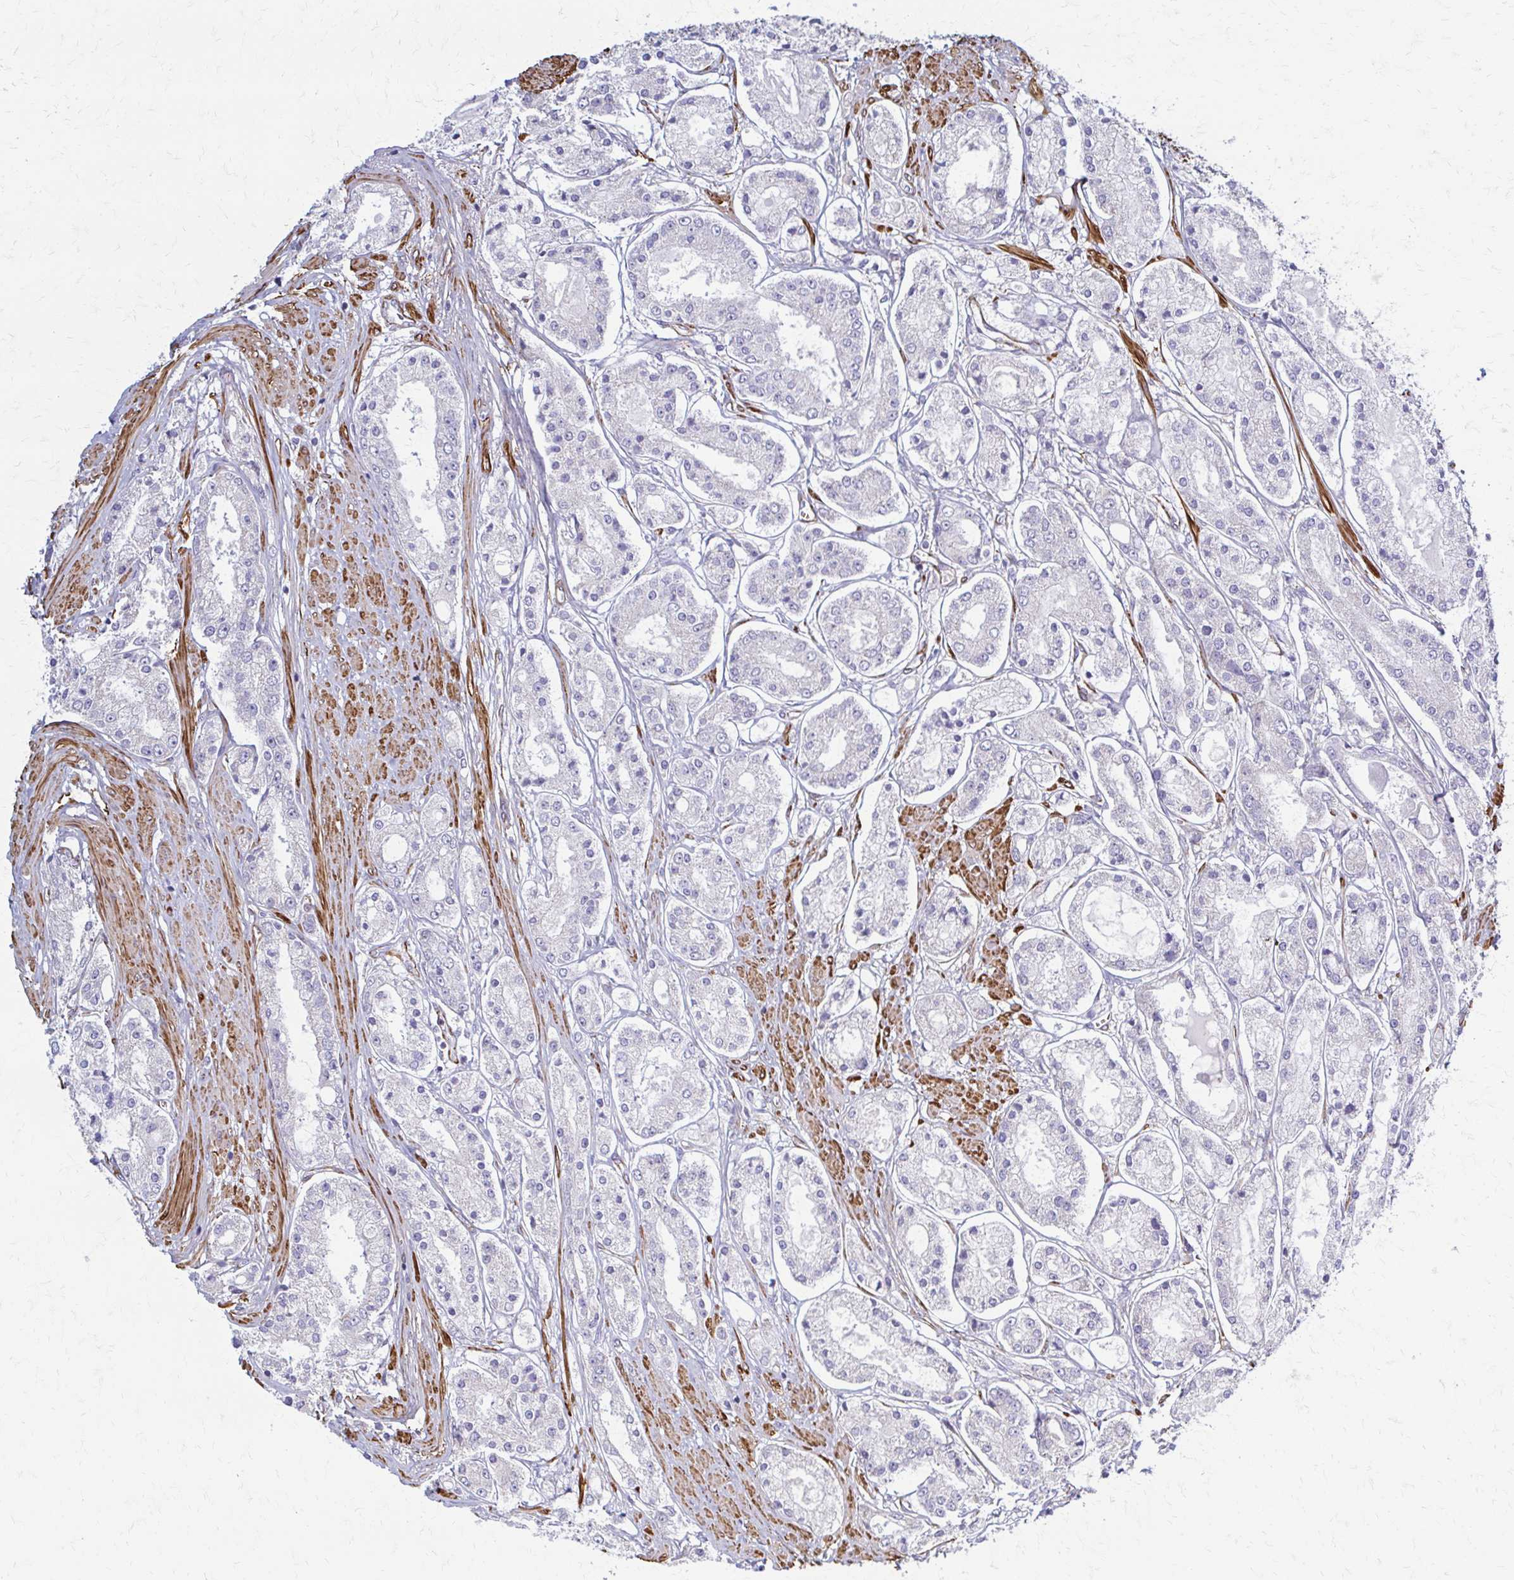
{"staining": {"intensity": "negative", "quantity": "none", "location": "none"}, "tissue": "prostate cancer", "cell_type": "Tumor cells", "image_type": "cancer", "snomed": [{"axis": "morphology", "description": "Adenocarcinoma, High grade"}, {"axis": "topography", "description": "Prostate"}], "caption": "This is an immunohistochemistry image of human prostate adenocarcinoma (high-grade). There is no expression in tumor cells.", "gene": "TIMMDC1", "patient": {"sex": "male", "age": 66}}